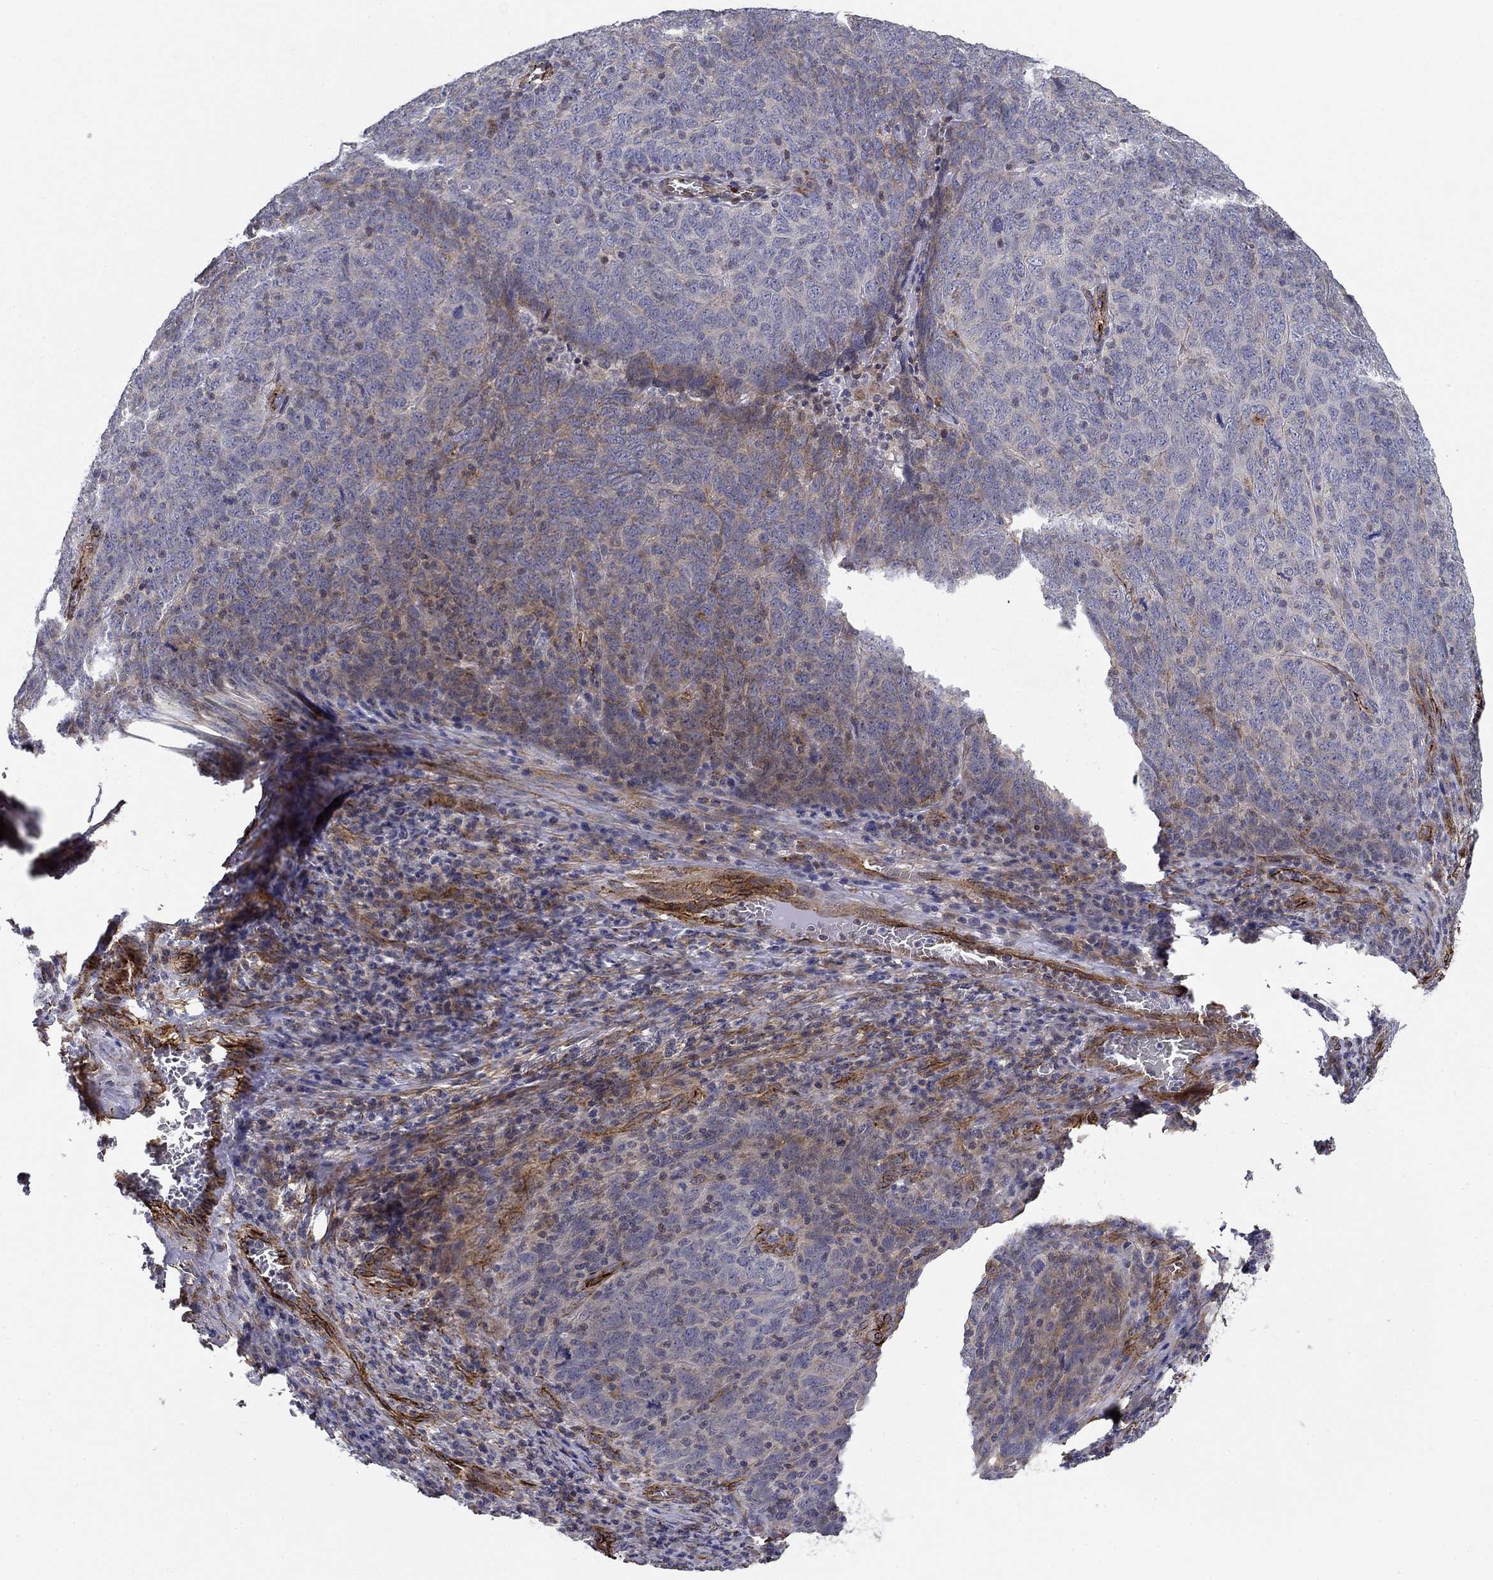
{"staining": {"intensity": "weak", "quantity": "<25%", "location": "cytoplasmic/membranous"}, "tissue": "skin cancer", "cell_type": "Tumor cells", "image_type": "cancer", "snomed": [{"axis": "morphology", "description": "Squamous cell carcinoma, NOS"}, {"axis": "topography", "description": "Skin"}, {"axis": "topography", "description": "Anal"}], "caption": "Human skin cancer stained for a protein using immunohistochemistry displays no expression in tumor cells.", "gene": "SYNC", "patient": {"sex": "female", "age": 51}}